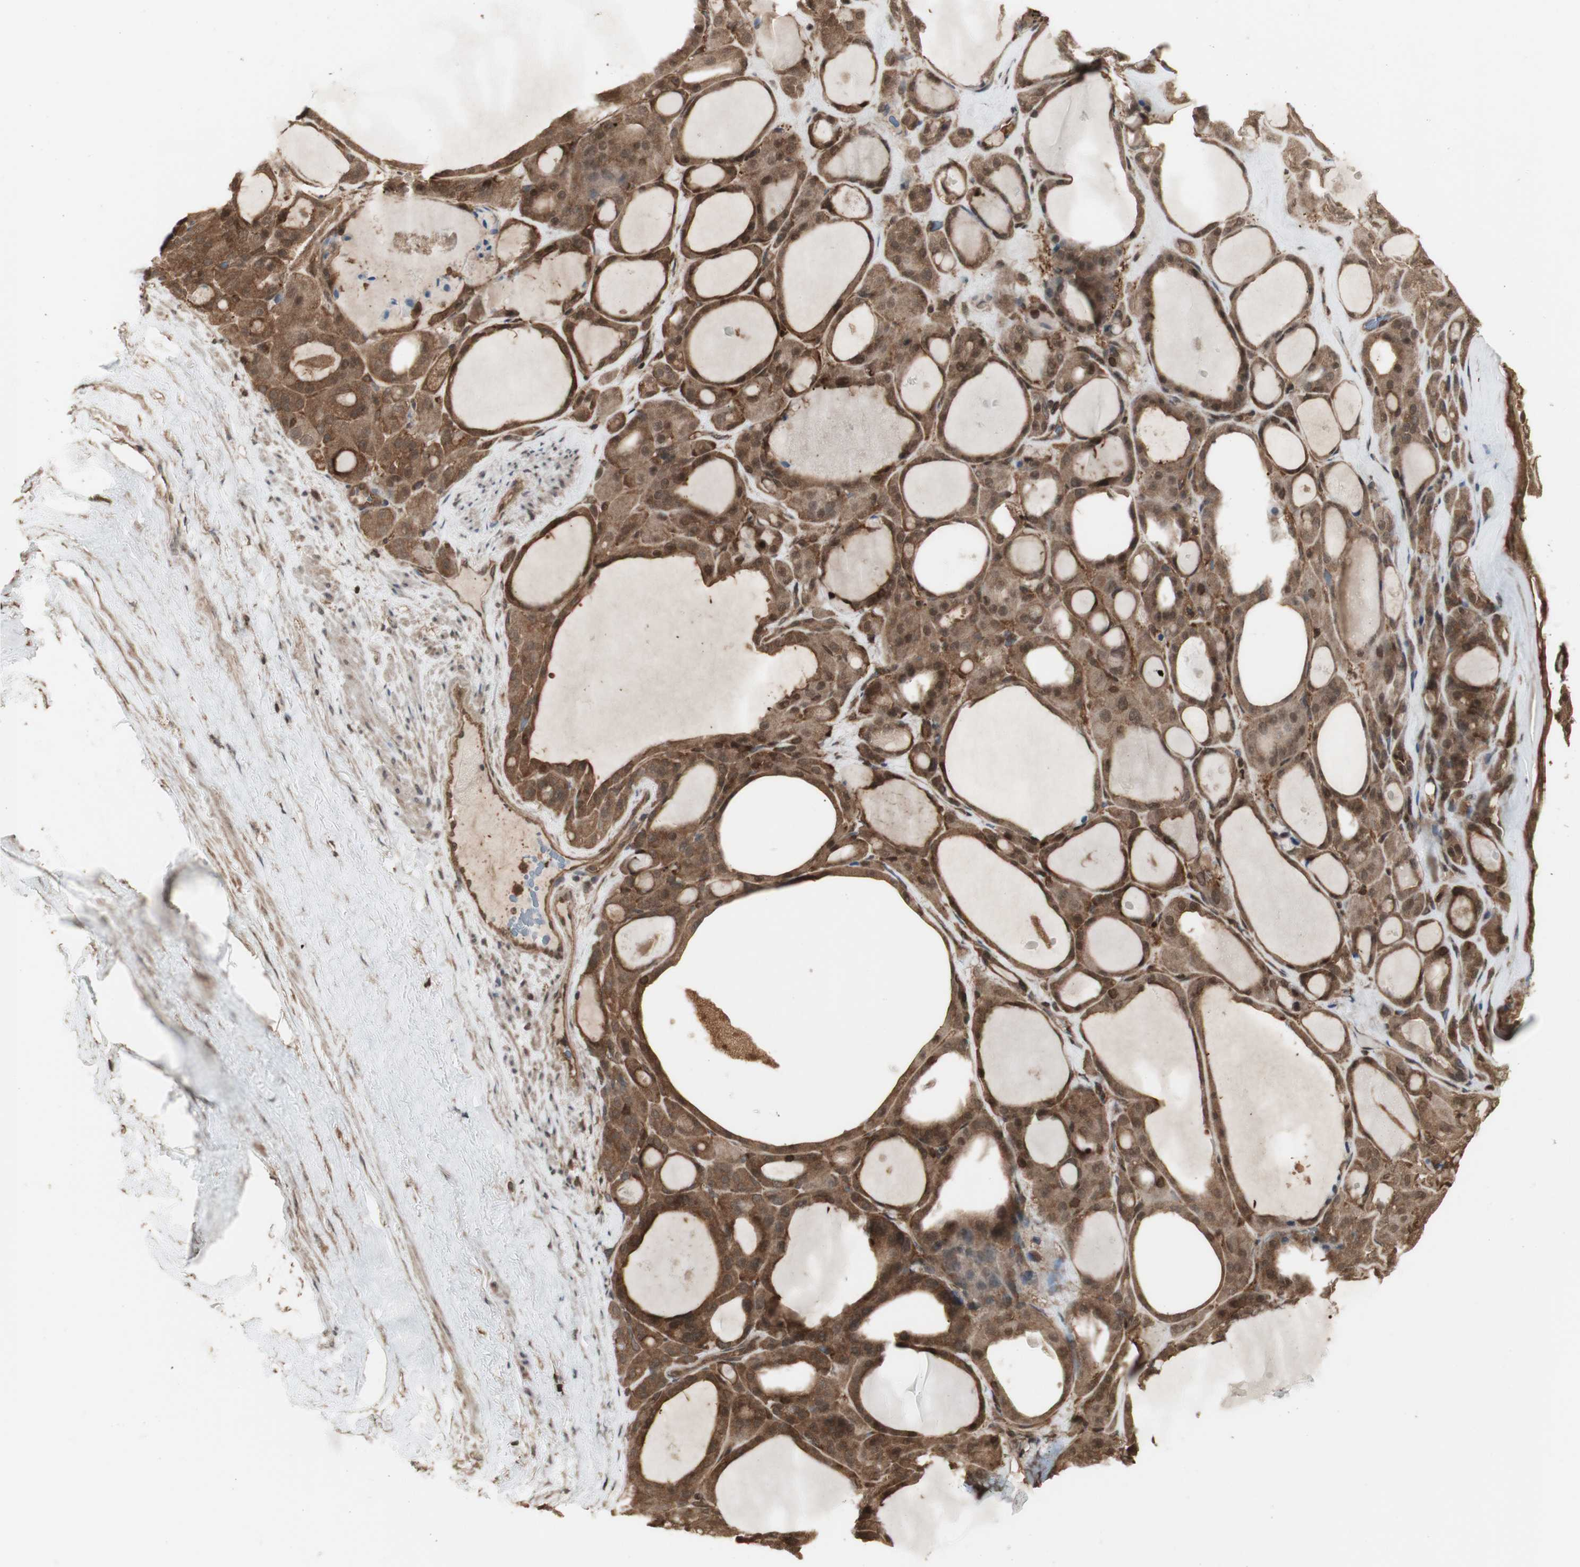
{"staining": {"intensity": "moderate", "quantity": ">75%", "location": "cytoplasmic/membranous,nuclear"}, "tissue": "thyroid gland", "cell_type": "Glandular cells", "image_type": "normal", "snomed": [{"axis": "morphology", "description": "Normal tissue, NOS"}, {"axis": "morphology", "description": "Carcinoma, NOS"}, {"axis": "topography", "description": "Thyroid gland"}], "caption": "Brown immunohistochemical staining in unremarkable thyroid gland demonstrates moderate cytoplasmic/membranous,nuclear staining in about >75% of glandular cells. Using DAB (3,3'-diaminobenzidine) (brown) and hematoxylin (blue) stains, captured at high magnification using brightfield microscopy.", "gene": "YWHAB", "patient": {"sex": "female", "age": 86}}